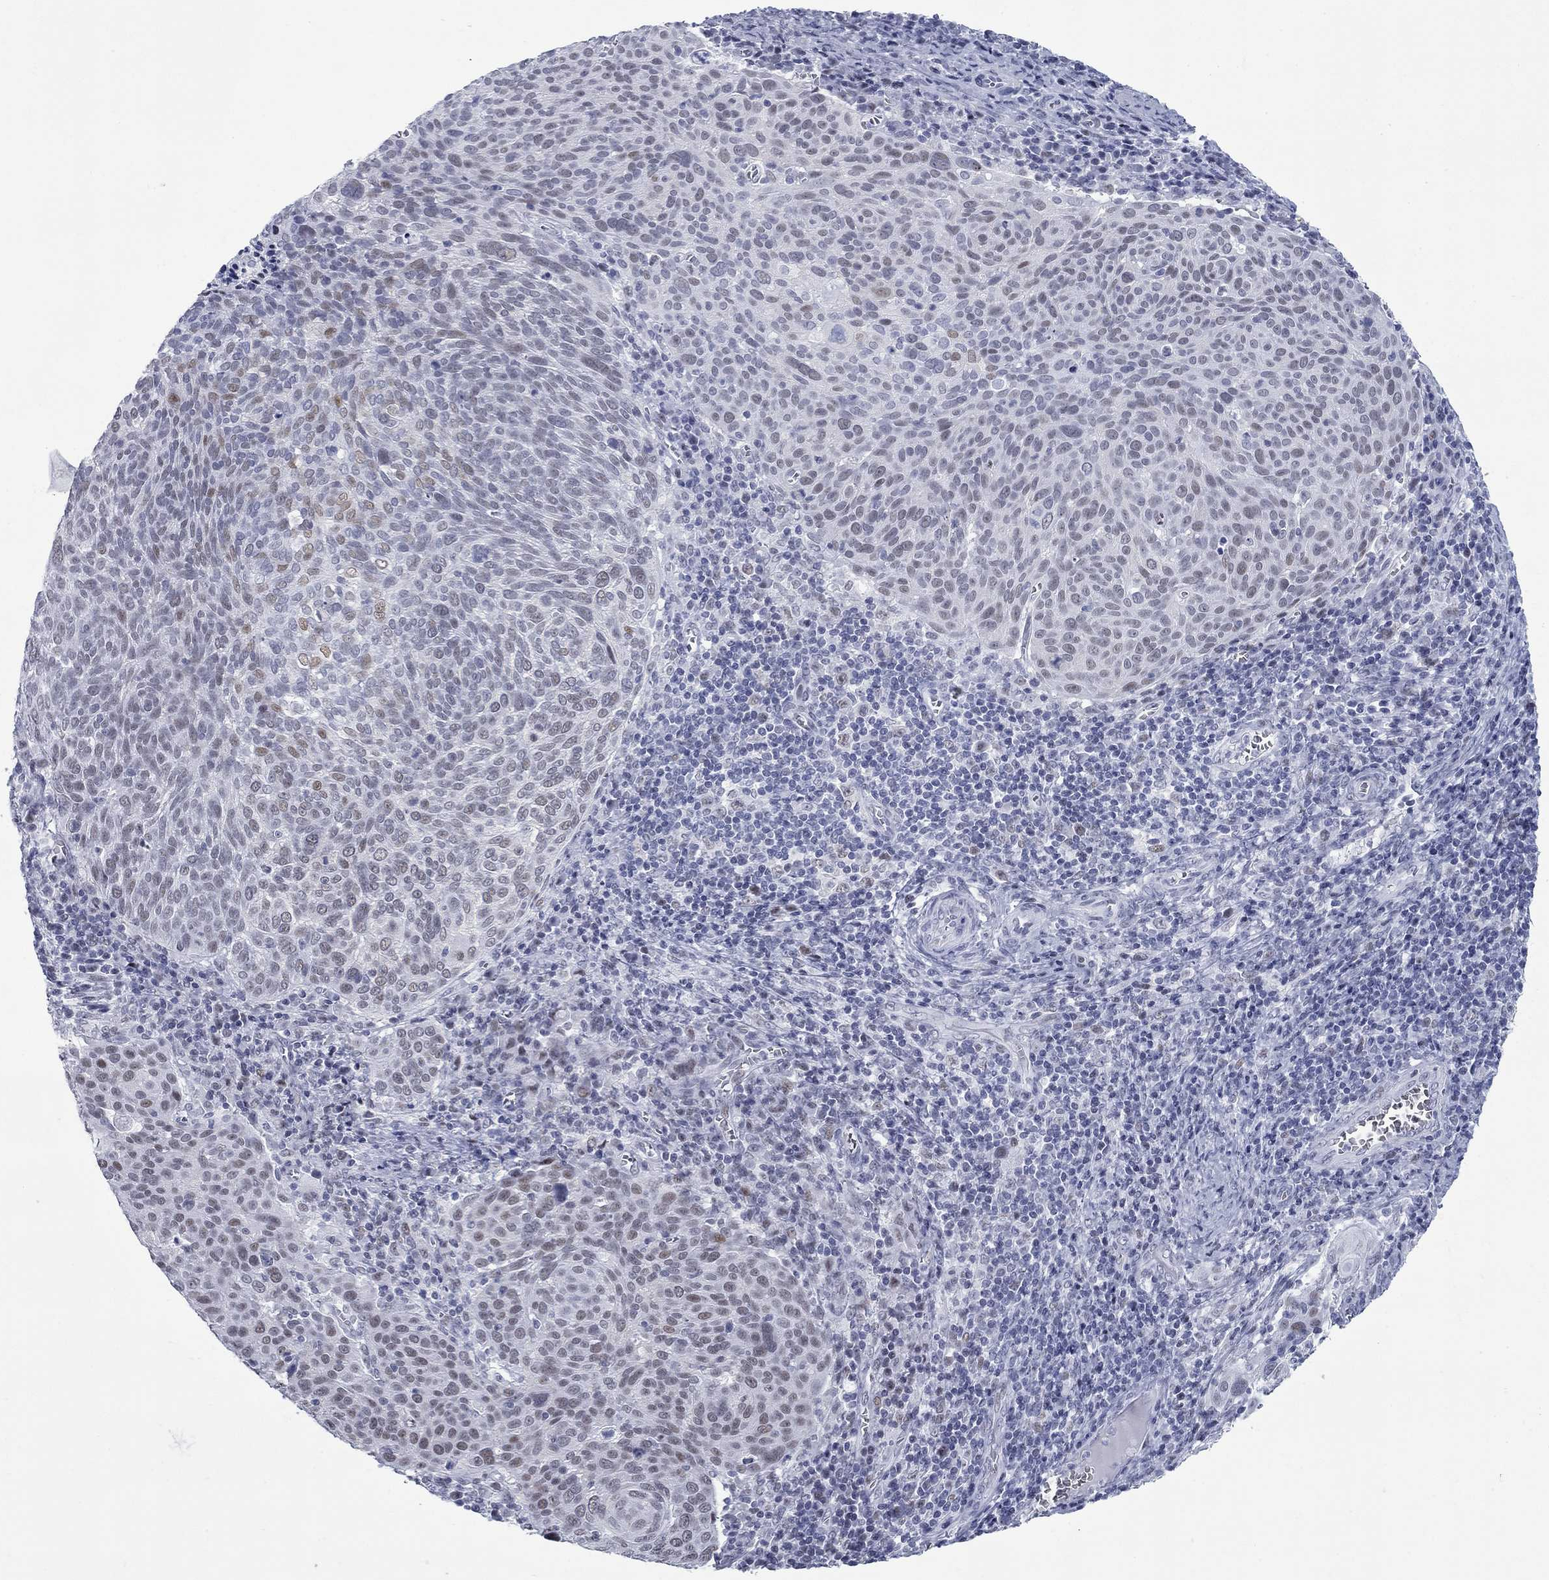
{"staining": {"intensity": "weak", "quantity": "<25%", "location": "nuclear"}, "tissue": "cervical cancer", "cell_type": "Tumor cells", "image_type": "cancer", "snomed": [{"axis": "morphology", "description": "Squamous cell carcinoma, NOS"}, {"axis": "topography", "description": "Cervix"}], "caption": "Protein analysis of squamous cell carcinoma (cervical) shows no significant positivity in tumor cells.", "gene": "ASF1B", "patient": {"sex": "female", "age": 39}}